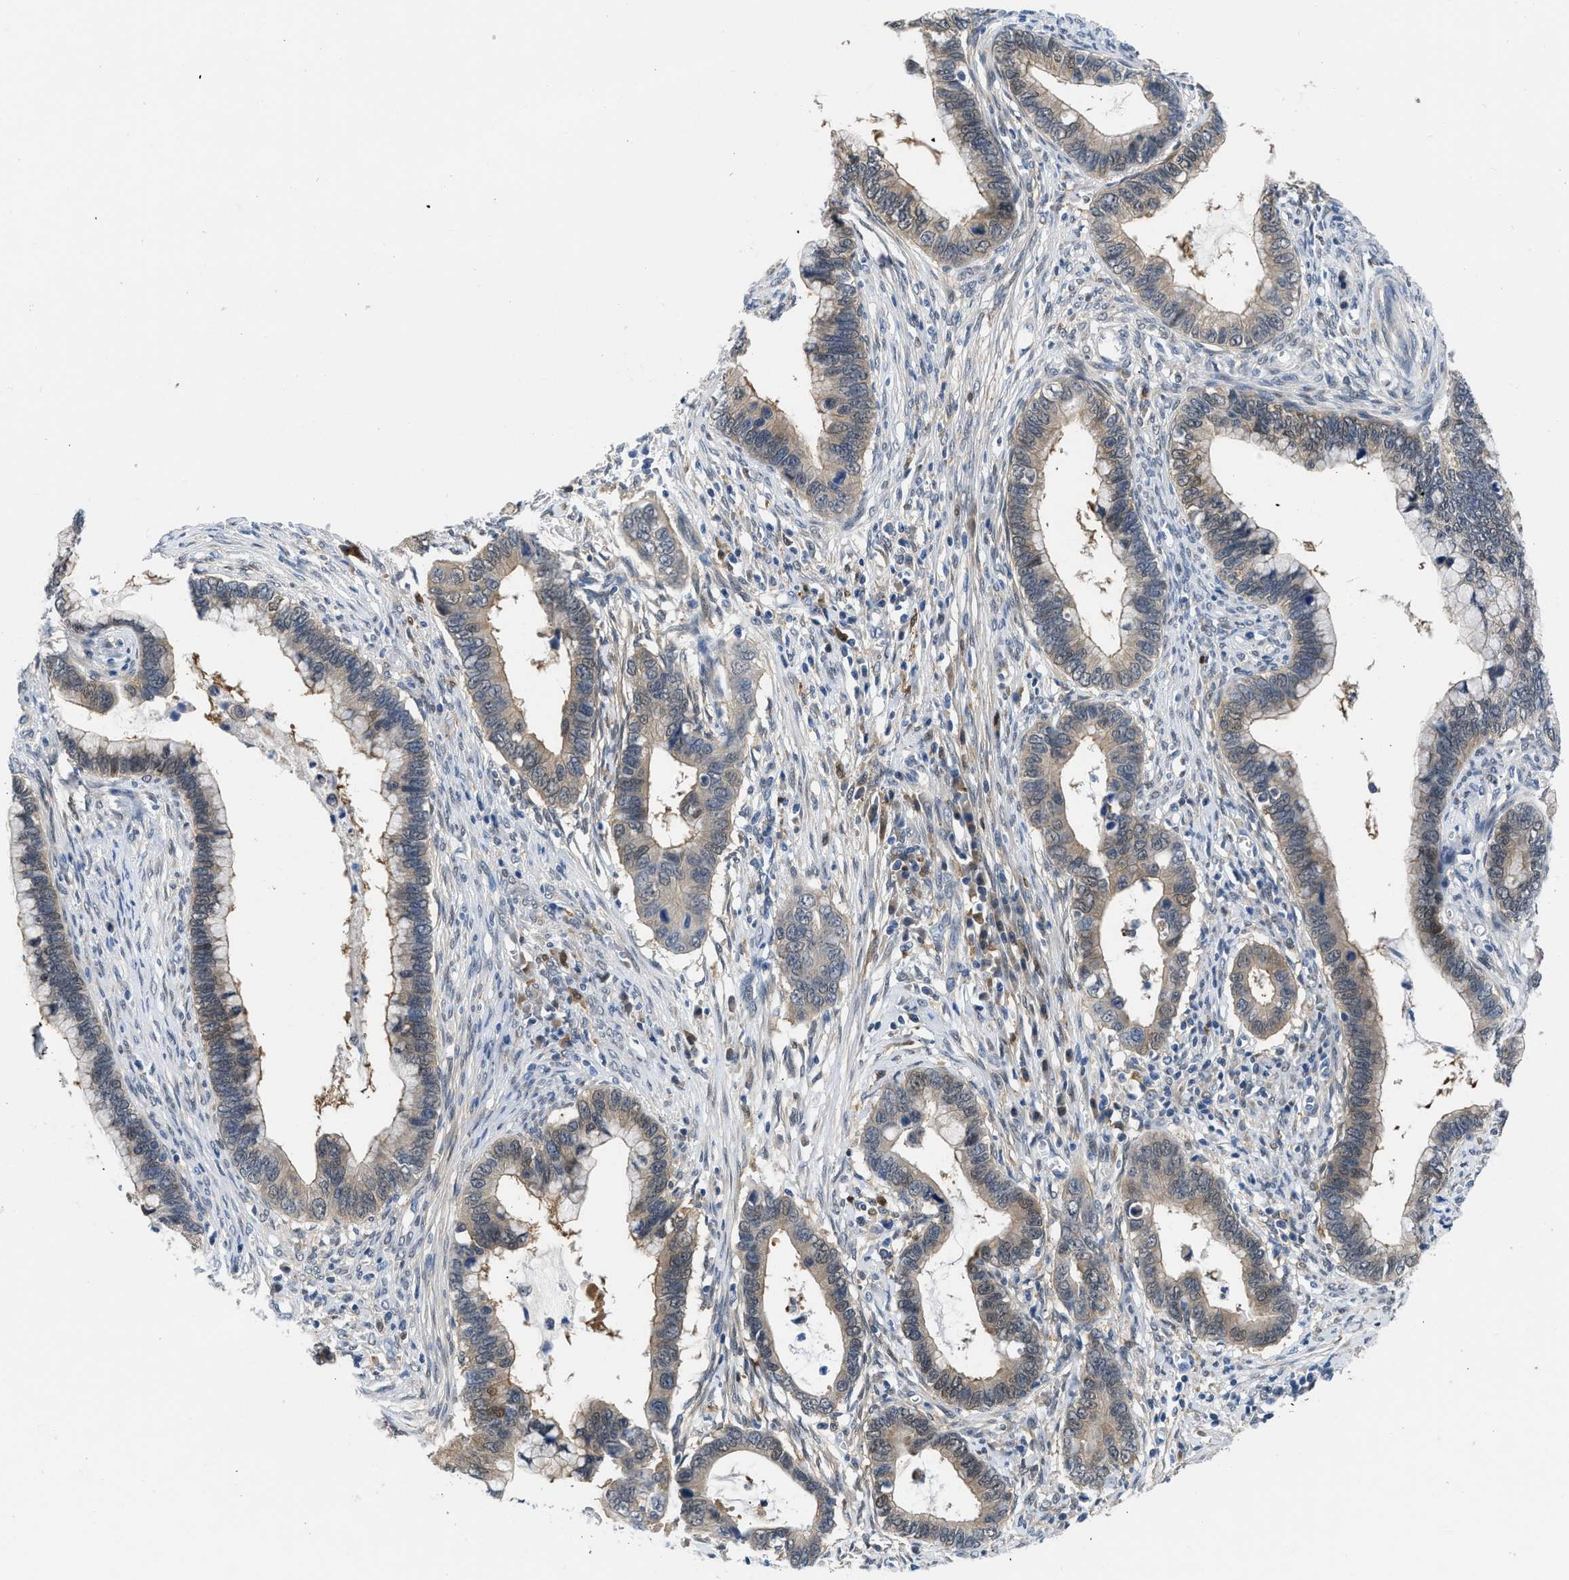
{"staining": {"intensity": "weak", "quantity": "25%-75%", "location": "cytoplasmic/membranous"}, "tissue": "cervical cancer", "cell_type": "Tumor cells", "image_type": "cancer", "snomed": [{"axis": "morphology", "description": "Adenocarcinoma, NOS"}, {"axis": "topography", "description": "Cervix"}], "caption": "IHC photomicrograph of cervical cancer stained for a protein (brown), which demonstrates low levels of weak cytoplasmic/membranous expression in about 25%-75% of tumor cells.", "gene": "CBR1", "patient": {"sex": "female", "age": 44}}